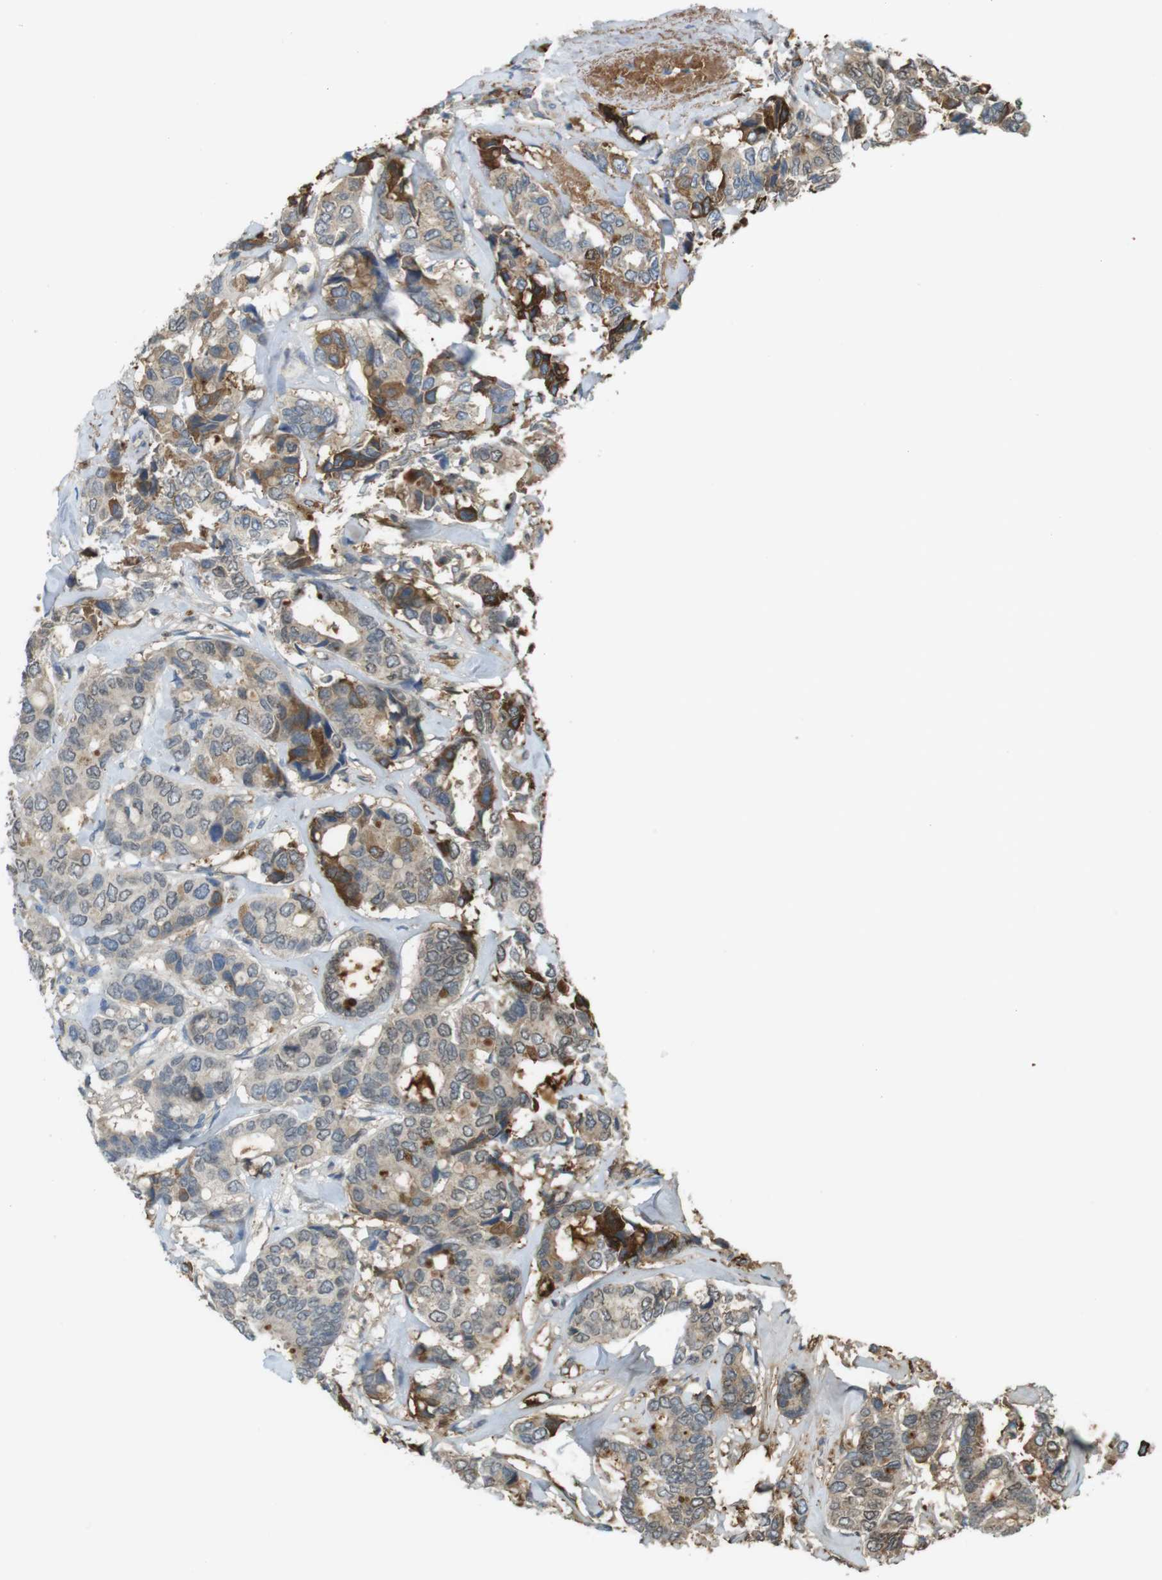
{"staining": {"intensity": "moderate", "quantity": "25%-75%", "location": "cytoplasmic/membranous"}, "tissue": "breast cancer", "cell_type": "Tumor cells", "image_type": "cancer", "snomed": [{"axis": "morphology", "description": "Duct carcinoma"}, {"axis": "topography", "description": "Breast"}], "caption": "This photomicrograph shows immunohistochemistry staining of breast infiltrating ductal carcinoma, with medium moderate cytoplasmic/membranous expression in approximately 25%-75% of tumor cells.", "gene": "LTBP4", "patient": {"sex": "female", "age": 87}}